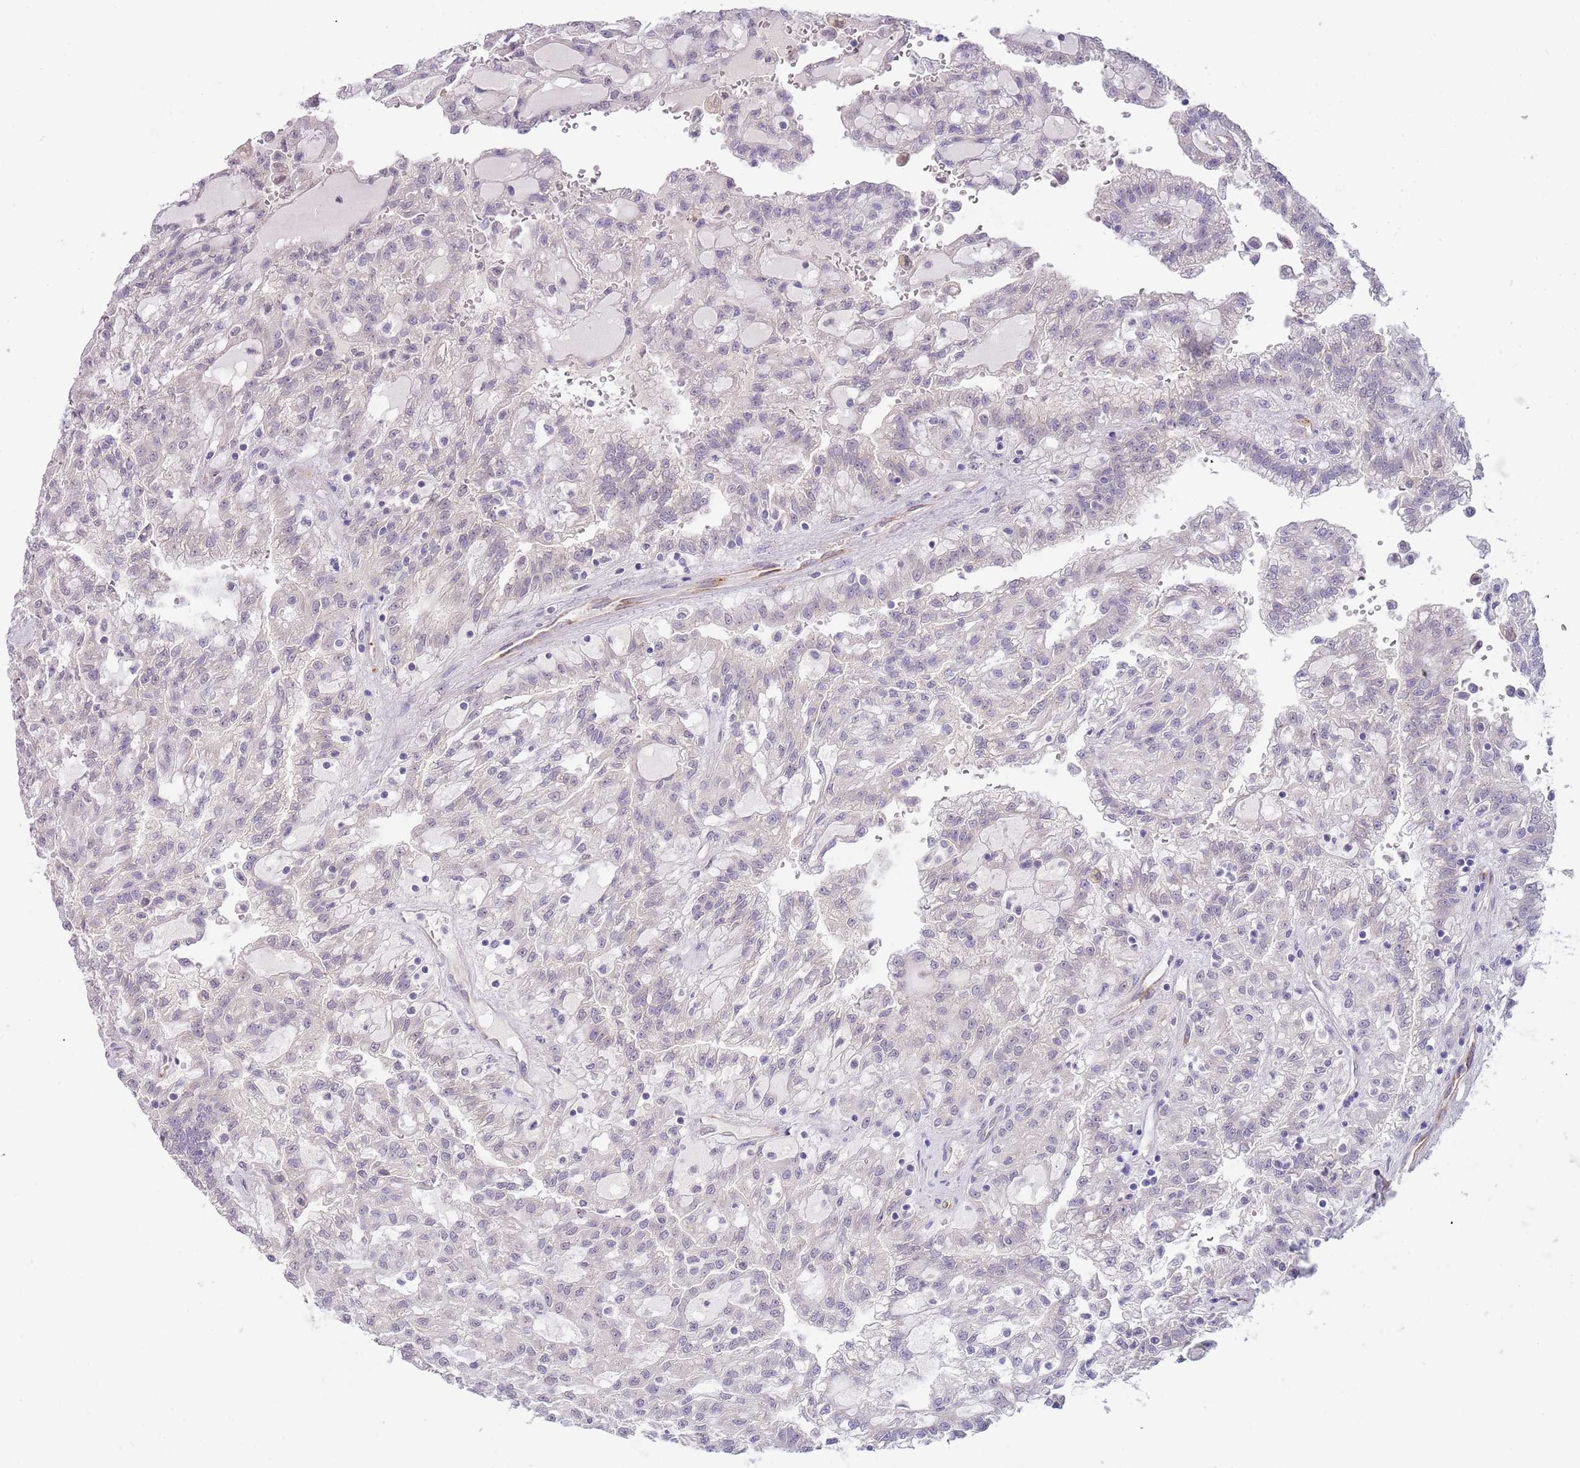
{"staining": {"intensity": "negative", "quantity": "none", "location": "none"}, "tissue": "renal cancer", "cell_type": "Tumor cells", "image_type": "cancer", "snomed": [{"axis": "morphology", "description": "Adenocarcinoma, NOS"}, {"axis": "topography", "description": "Kidney"}], "caption": "A micrograph of human renal cancer is negative for staining in tumor cells. The staining is performed using DAB (3,3'-diaminobenzidine) brown chromogen with nuclei counter-stained in using hematoxylin.", "gene": "TNRC6C", "patient": {"sex": "male", "age": 63}}